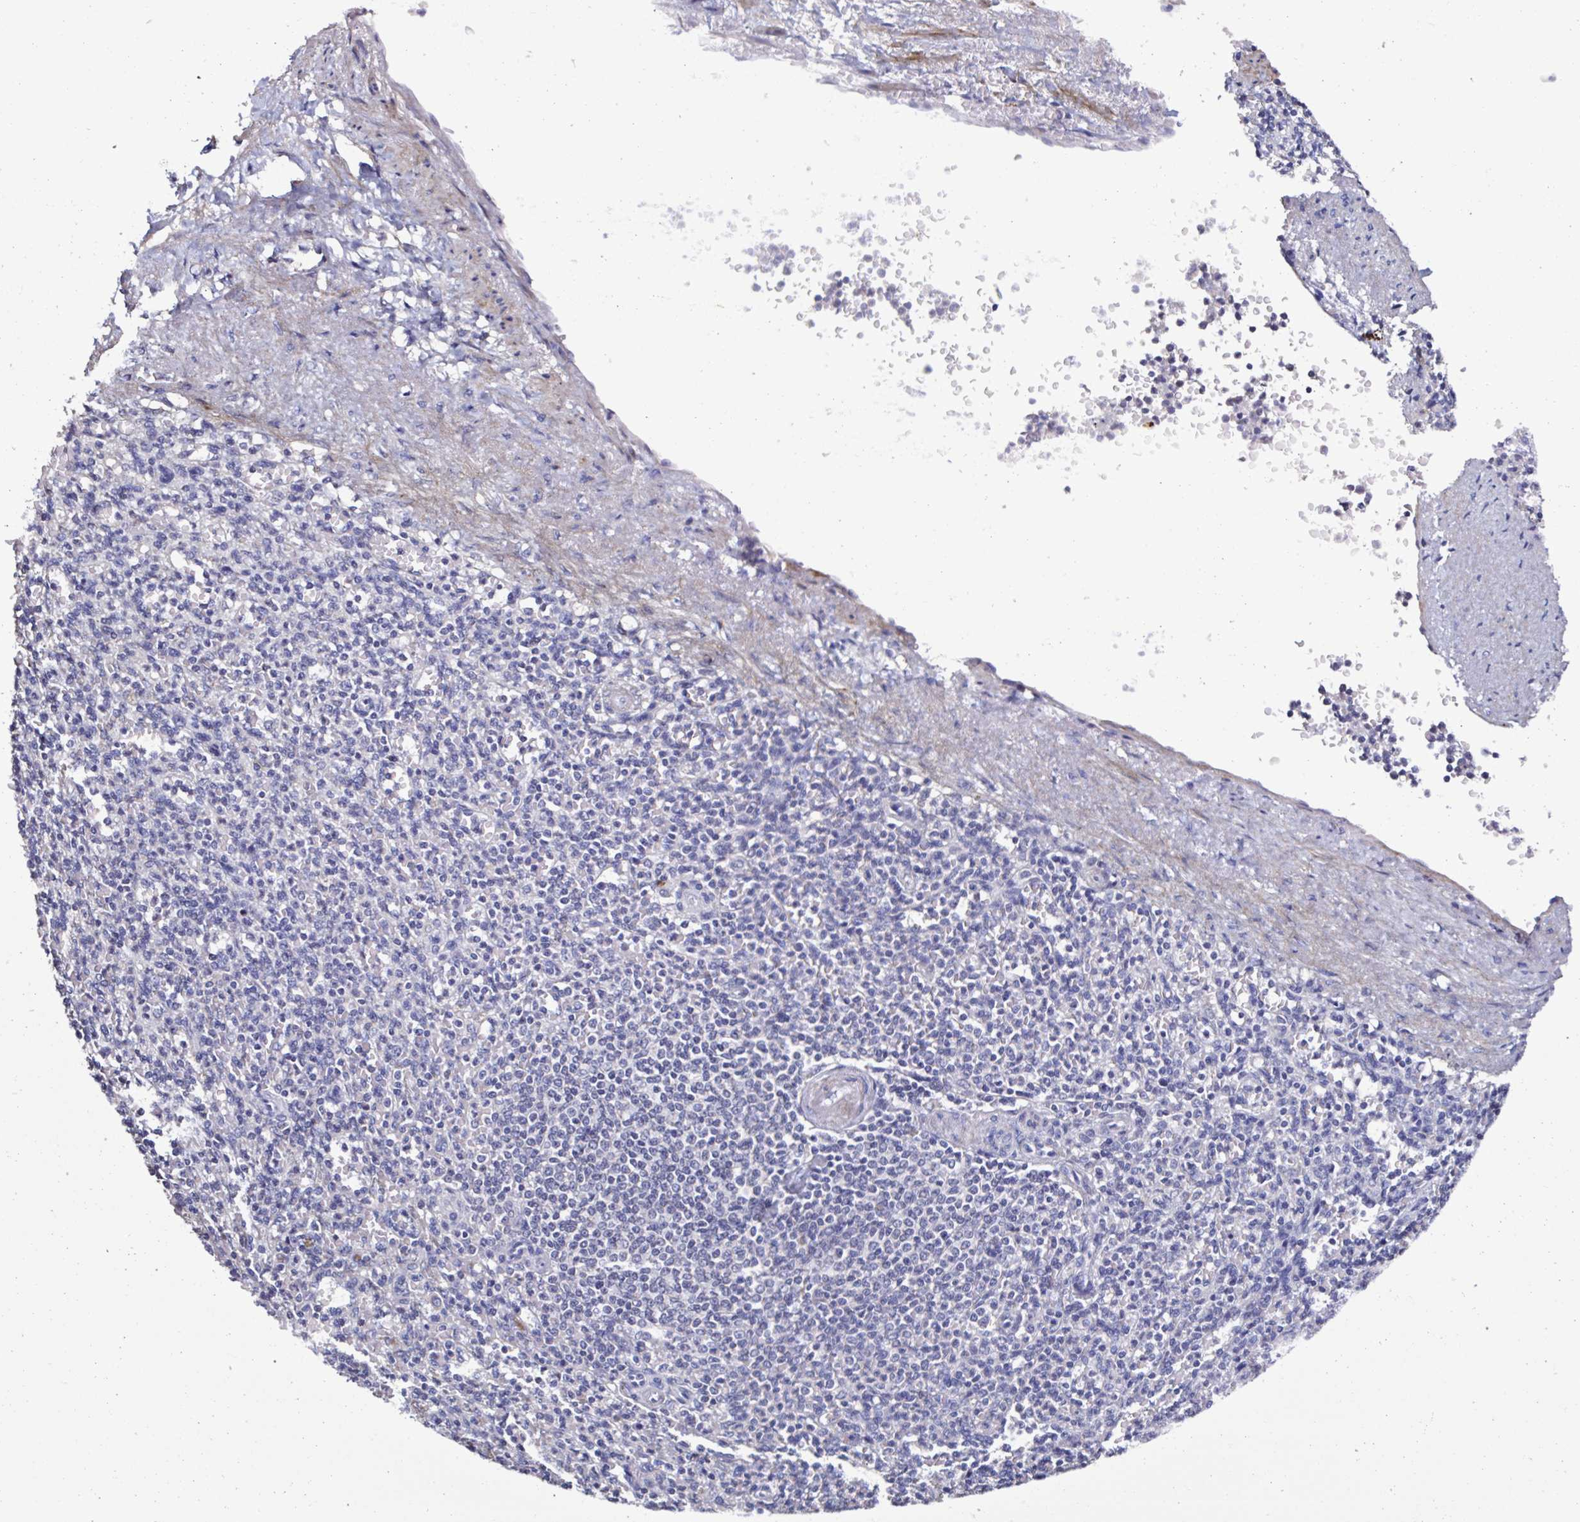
{"staining": {"intensity": "negative", "quantity": "none", "location": "none"}, "tissue": "spleen", "cell_type": "Cells in red pulp", "image_type": "normal", "snomed": [{"axis": "morphology", "description": "Normal tissue, NOS"}, {"axis": "topography", "description": "Spleen"}], "caption": "There is no significant expression in cells in red pulp of spleen. (Stains: DAB (3,3'-diaminobenzidine) IHC with hematoxylin counter stain, Microscopy: brightfield microscopy at high magnification).", "gene": "PLA2G4E", "patient": {"sex": "female", "age": 74}}